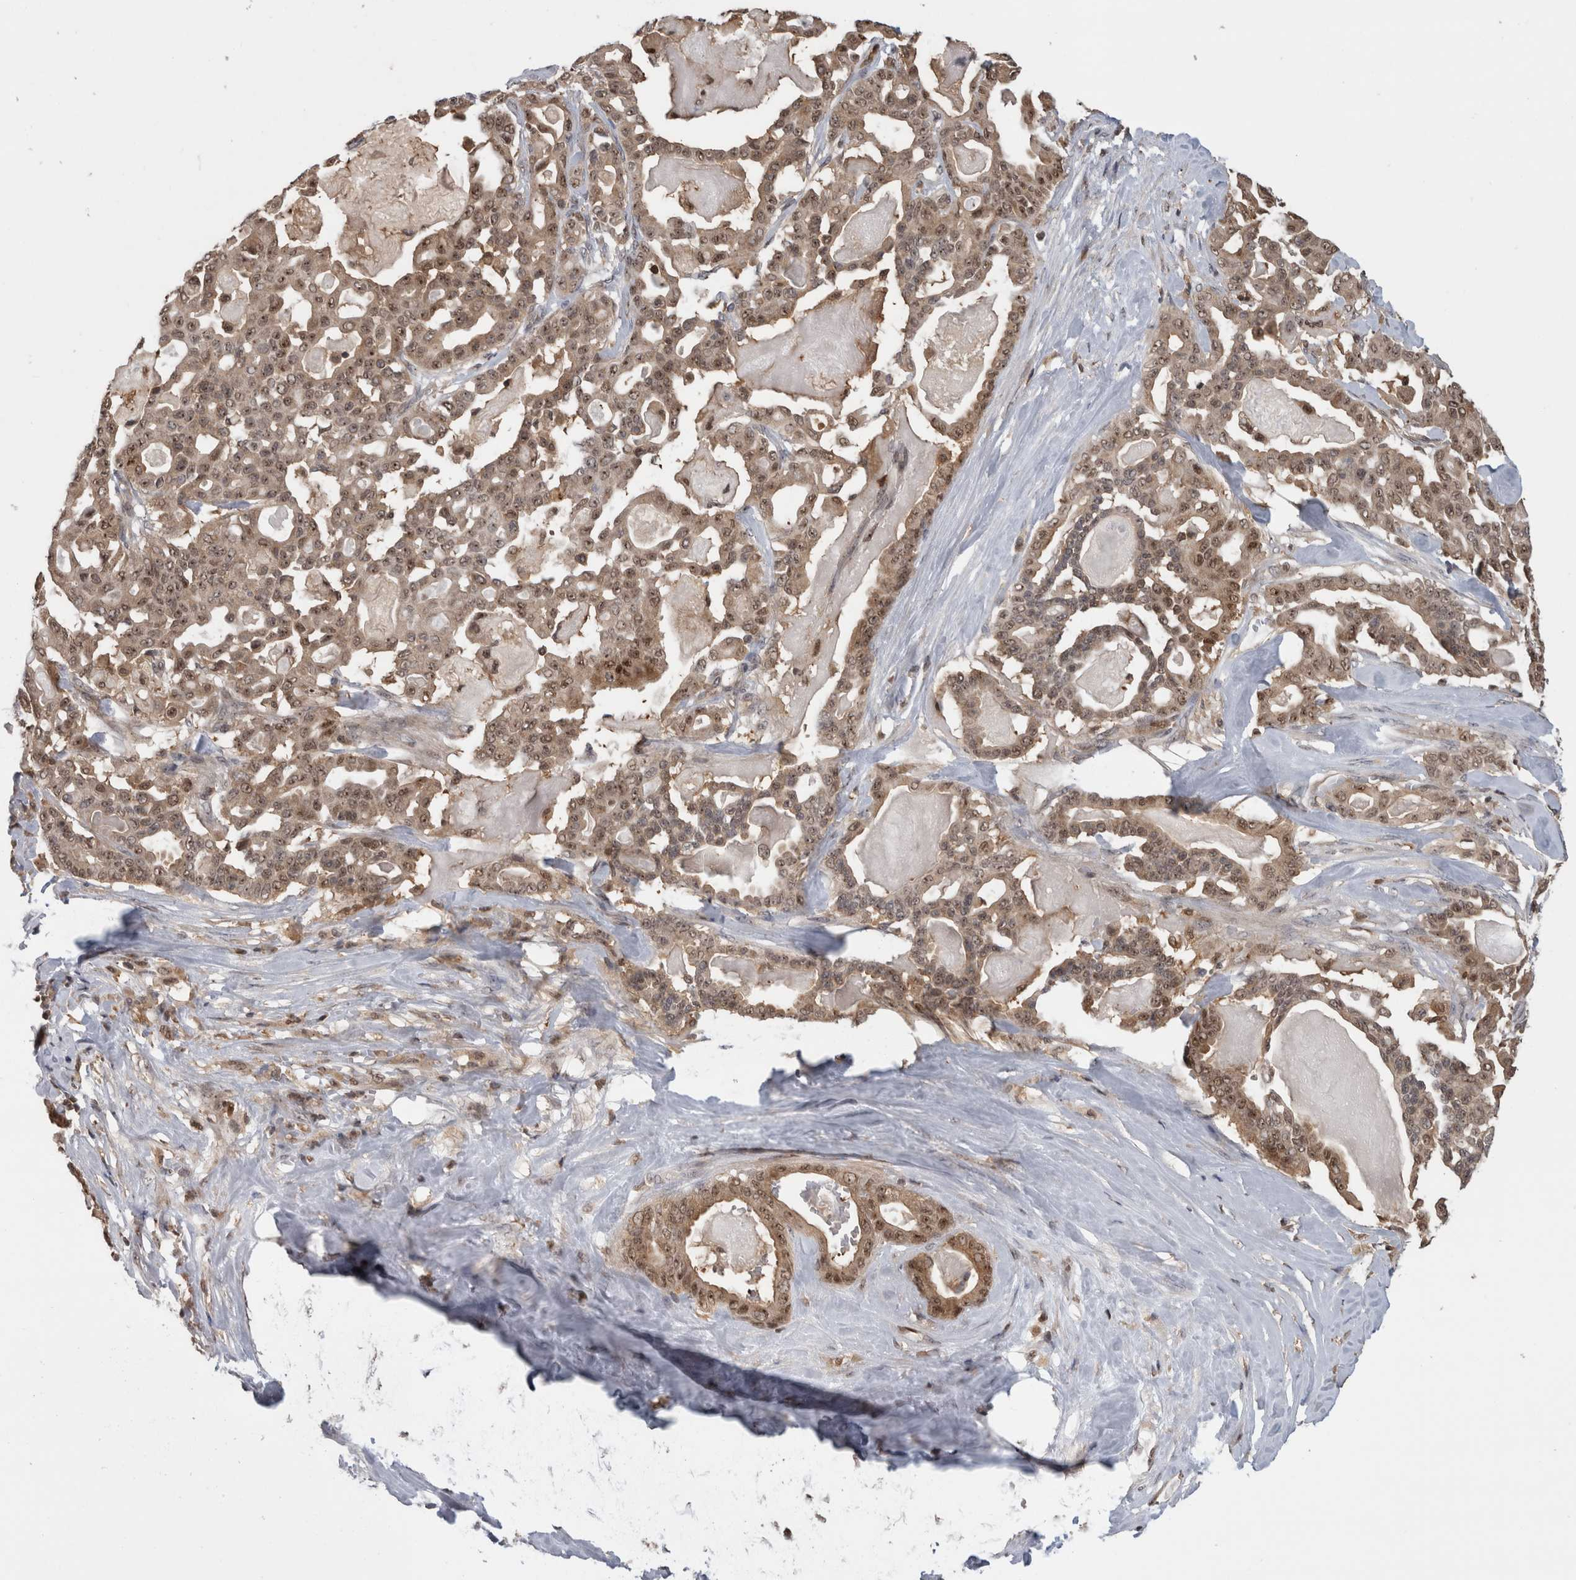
{"staining": {"intensity": "moderate", "quantity": ">75%", "location": "nuclear"}, "tissue": "pancreatic cancer", "cell_type": "Tumor cells", "image_type": "cancer", "snomed": [{"axis": "morphology", "description": "Adenocarcinoma, NOS"}, {"axis": "topography", "description": "Pancreas"}], "caption": "Immunohistochemical staining of pancreatic cancer (adenocarcinoma) shows moderate nuclear protein staining in approximately >75% of tumor cells. The protein of interest is shown in brown color, while the nuclei are stained blue.", "gene": "TDRD7", "patient": {"sex": "male", "age": 63}}